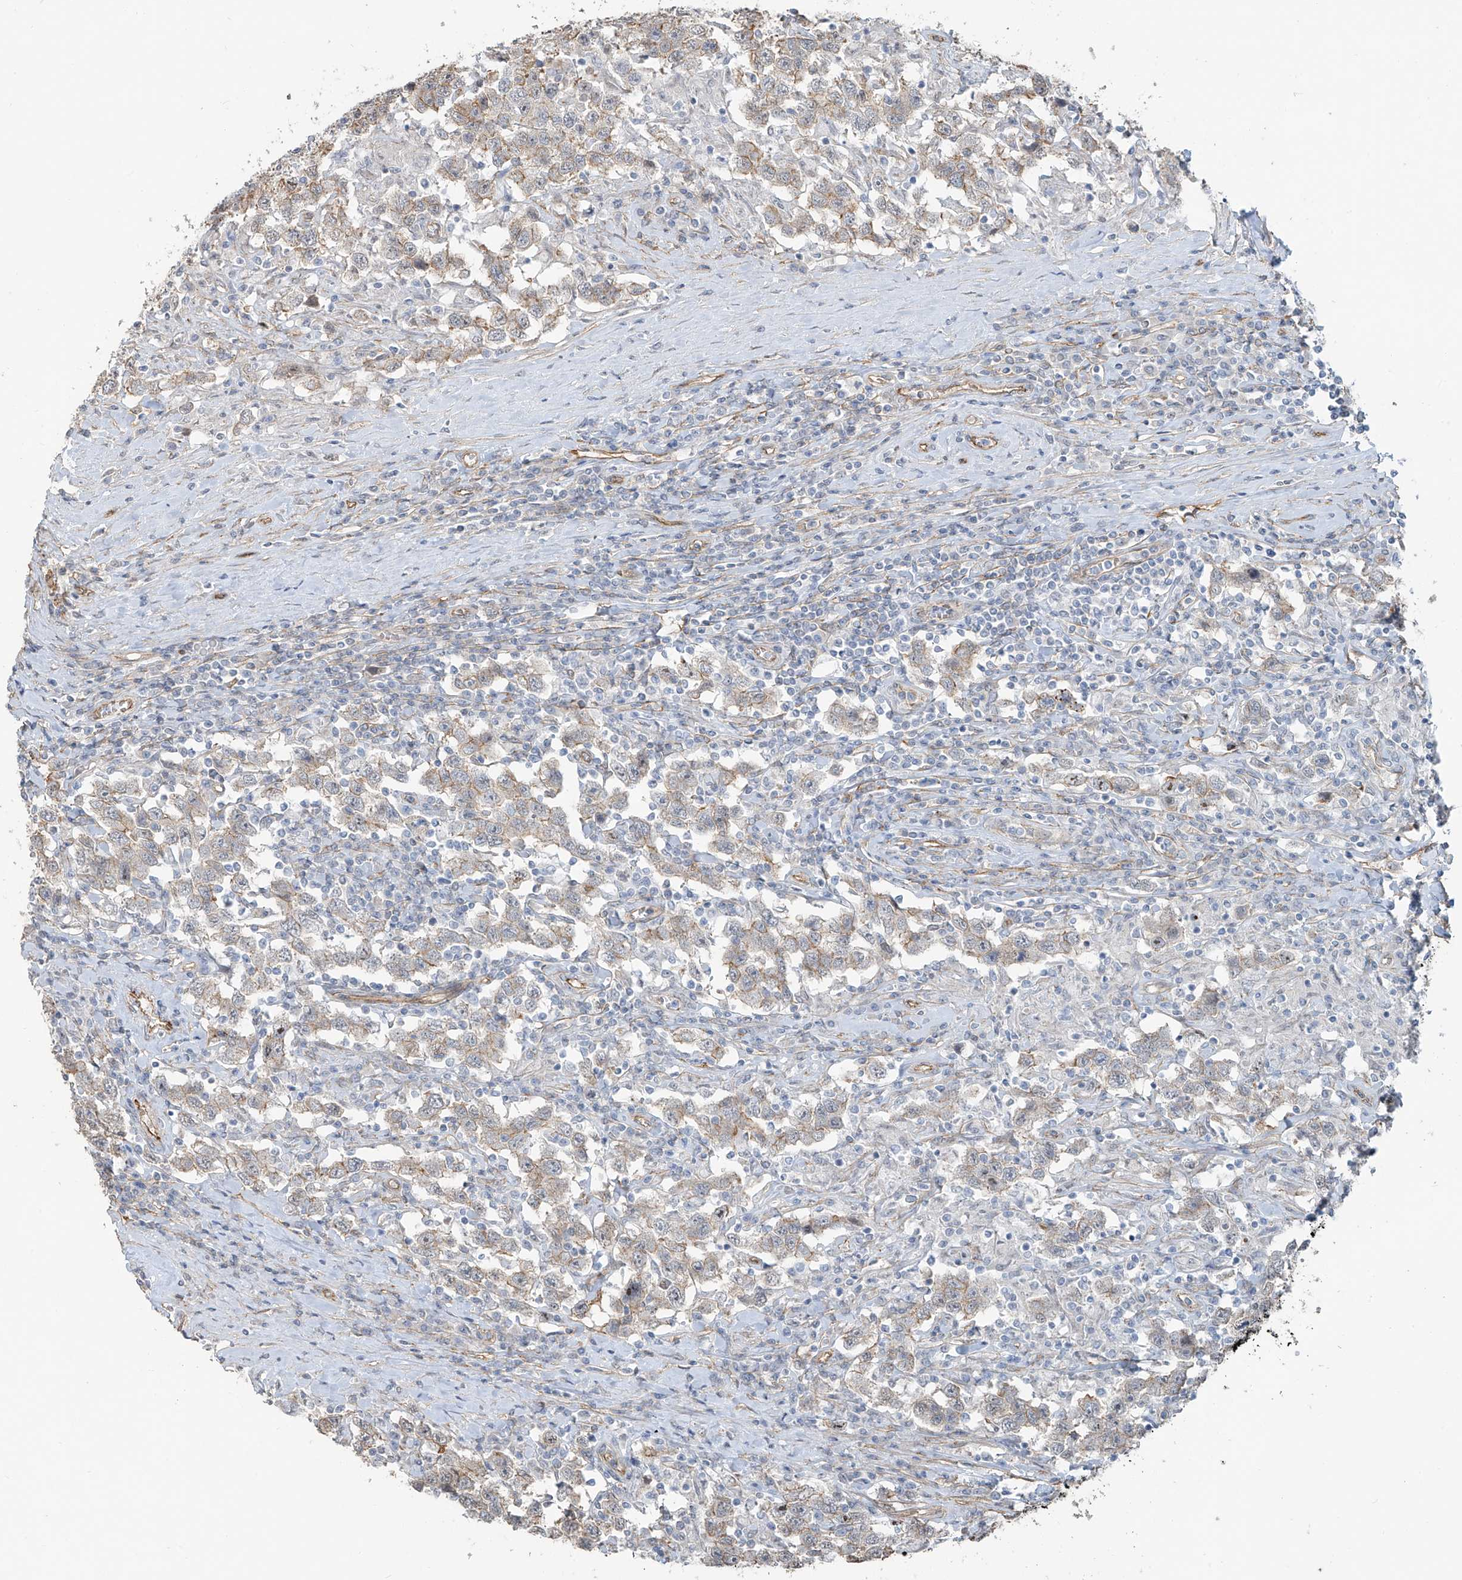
{"staining": {"intensity": "weak", "quantity": "25%-75%", "location": "cytoplasmic/membranous"}, "tissue": "testis cancer", "cell_type": "Tumor cells", "image_type": "cancer", "snomed": [{"axis": "morphology", "description": "Seminoma, NOS"}, {"axis": "topography", "description": "Testis"}], "caption": "Protein staining displays weak cytoplasmic/membranous staining in about 25%-75% of tumor cells in testis cancer (seminoma). (DAB = brown stain, brightfield microscopy at high magnification).", "gene": "TUBE1", "patient": {"sex": "male", "age": 41}}